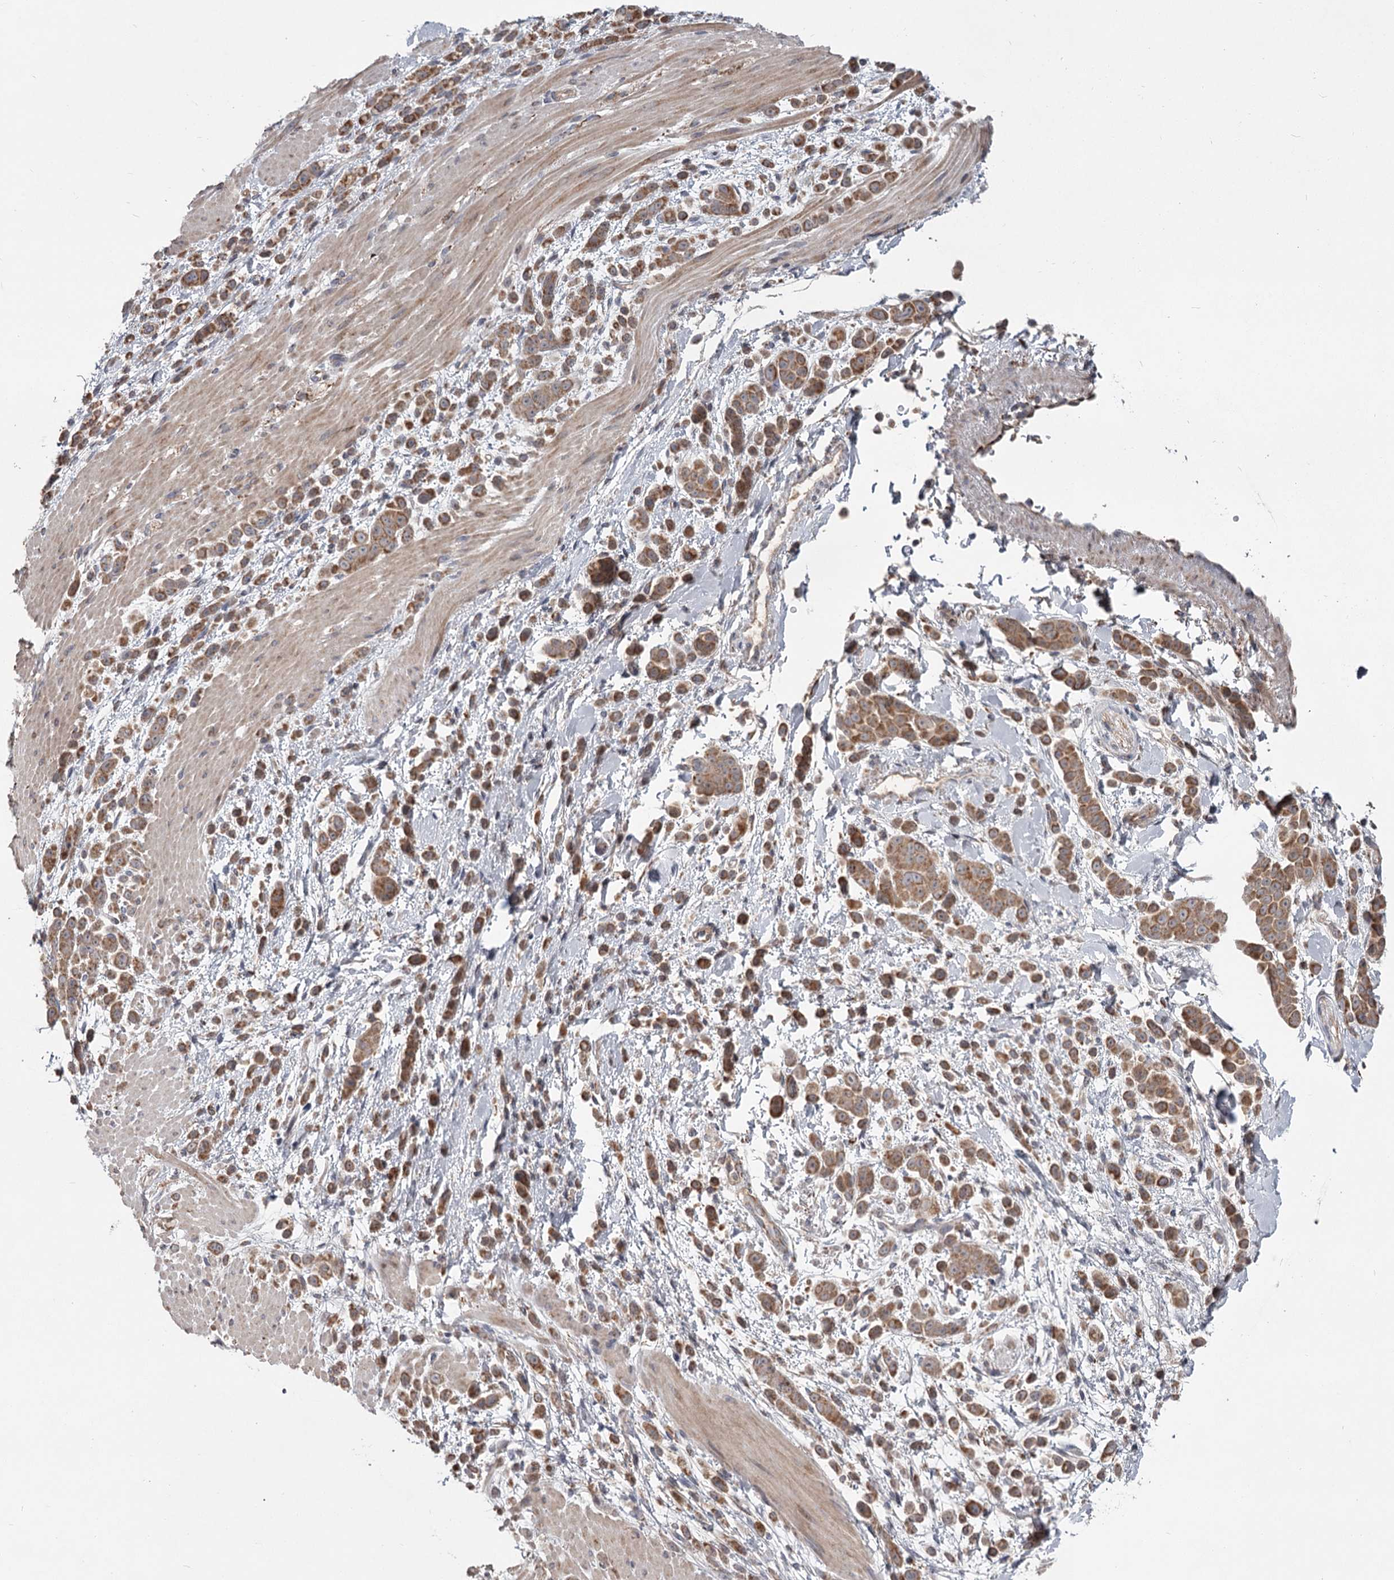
{"staining": {"intensity": "moderate", "quantity": ">75%", "location": "cytoplasmic/membranous"}, "tissue": "pancreatic cancer", "cell_type": "Tumor cells", "image_type": "cancer", "snomed": [{"axis": "morphology", "description": "Normal tissue, NOS"}, {"axis": "morphology", "description": "Adenocarcinoma, NOS"}, {"axis": "topography", "description": "Pancreas"}], "caption": "Brown immunohistochemical staining in human adenocarcinoma (pancreatic) reveals moderate cytoplasmic/membranous staining in about >75% of tumor cells.", "gene": "CDC123", "patient": {"sex": "female", "age": 64}}